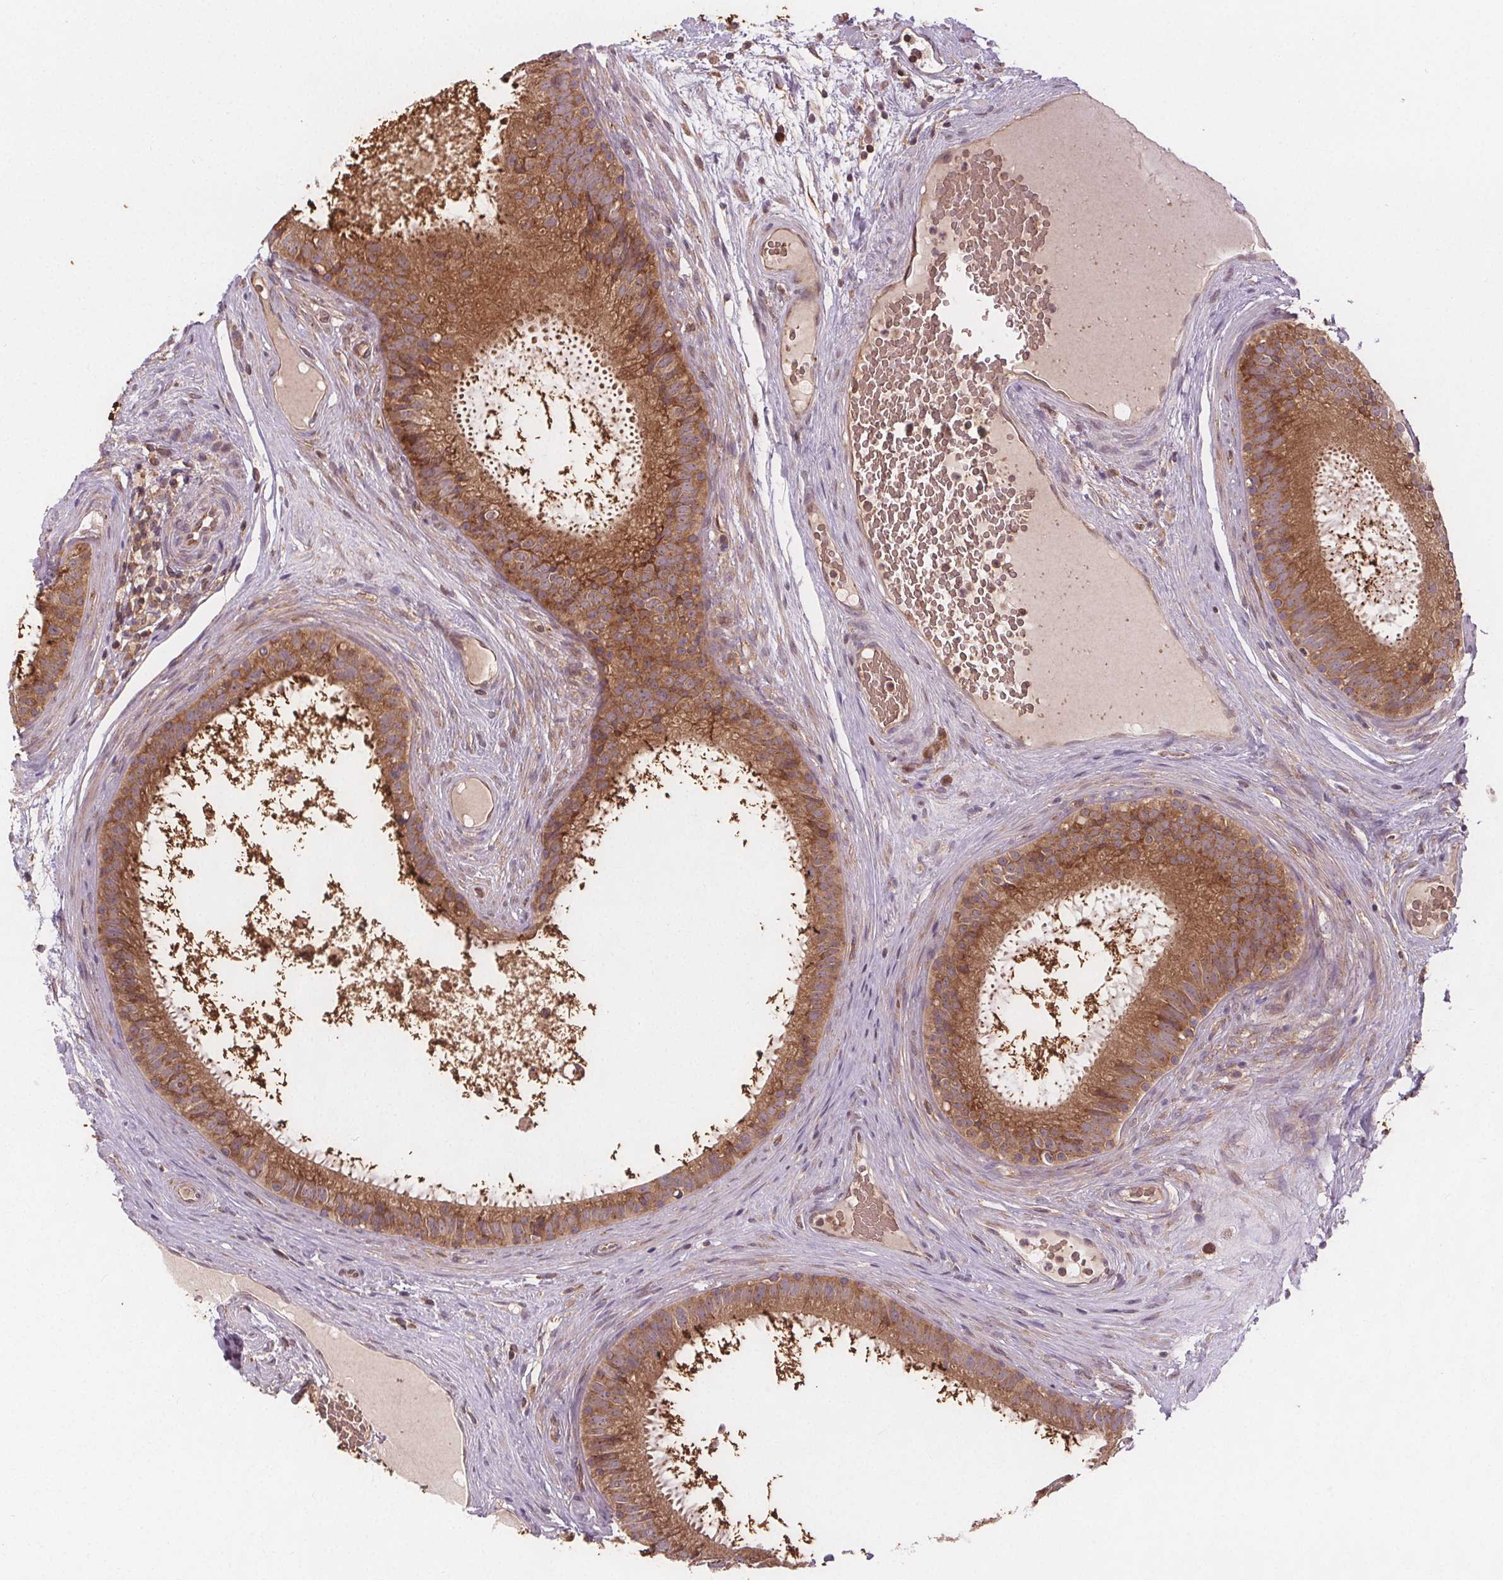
{"staining": {"intensity": "moderate", "quantity": ">75%", "location": "cytoplasmic/membranous"}, "tissue": "epididymis", "cell_type": "Glandular cells", "image_type": "normal", "snomed": [{"axis": "morphology", "description": "Normal tissue, NOS"}, {"axis": "topography", "description": "Epididymis"}], "caption": "The immunohistochemical stain shows moderate cytoplasmic/membranous positivity in glandular cells of unremarkable epididymis.", "gene": "EIF3D", "patient": {"sex": "male", "age": 59}}